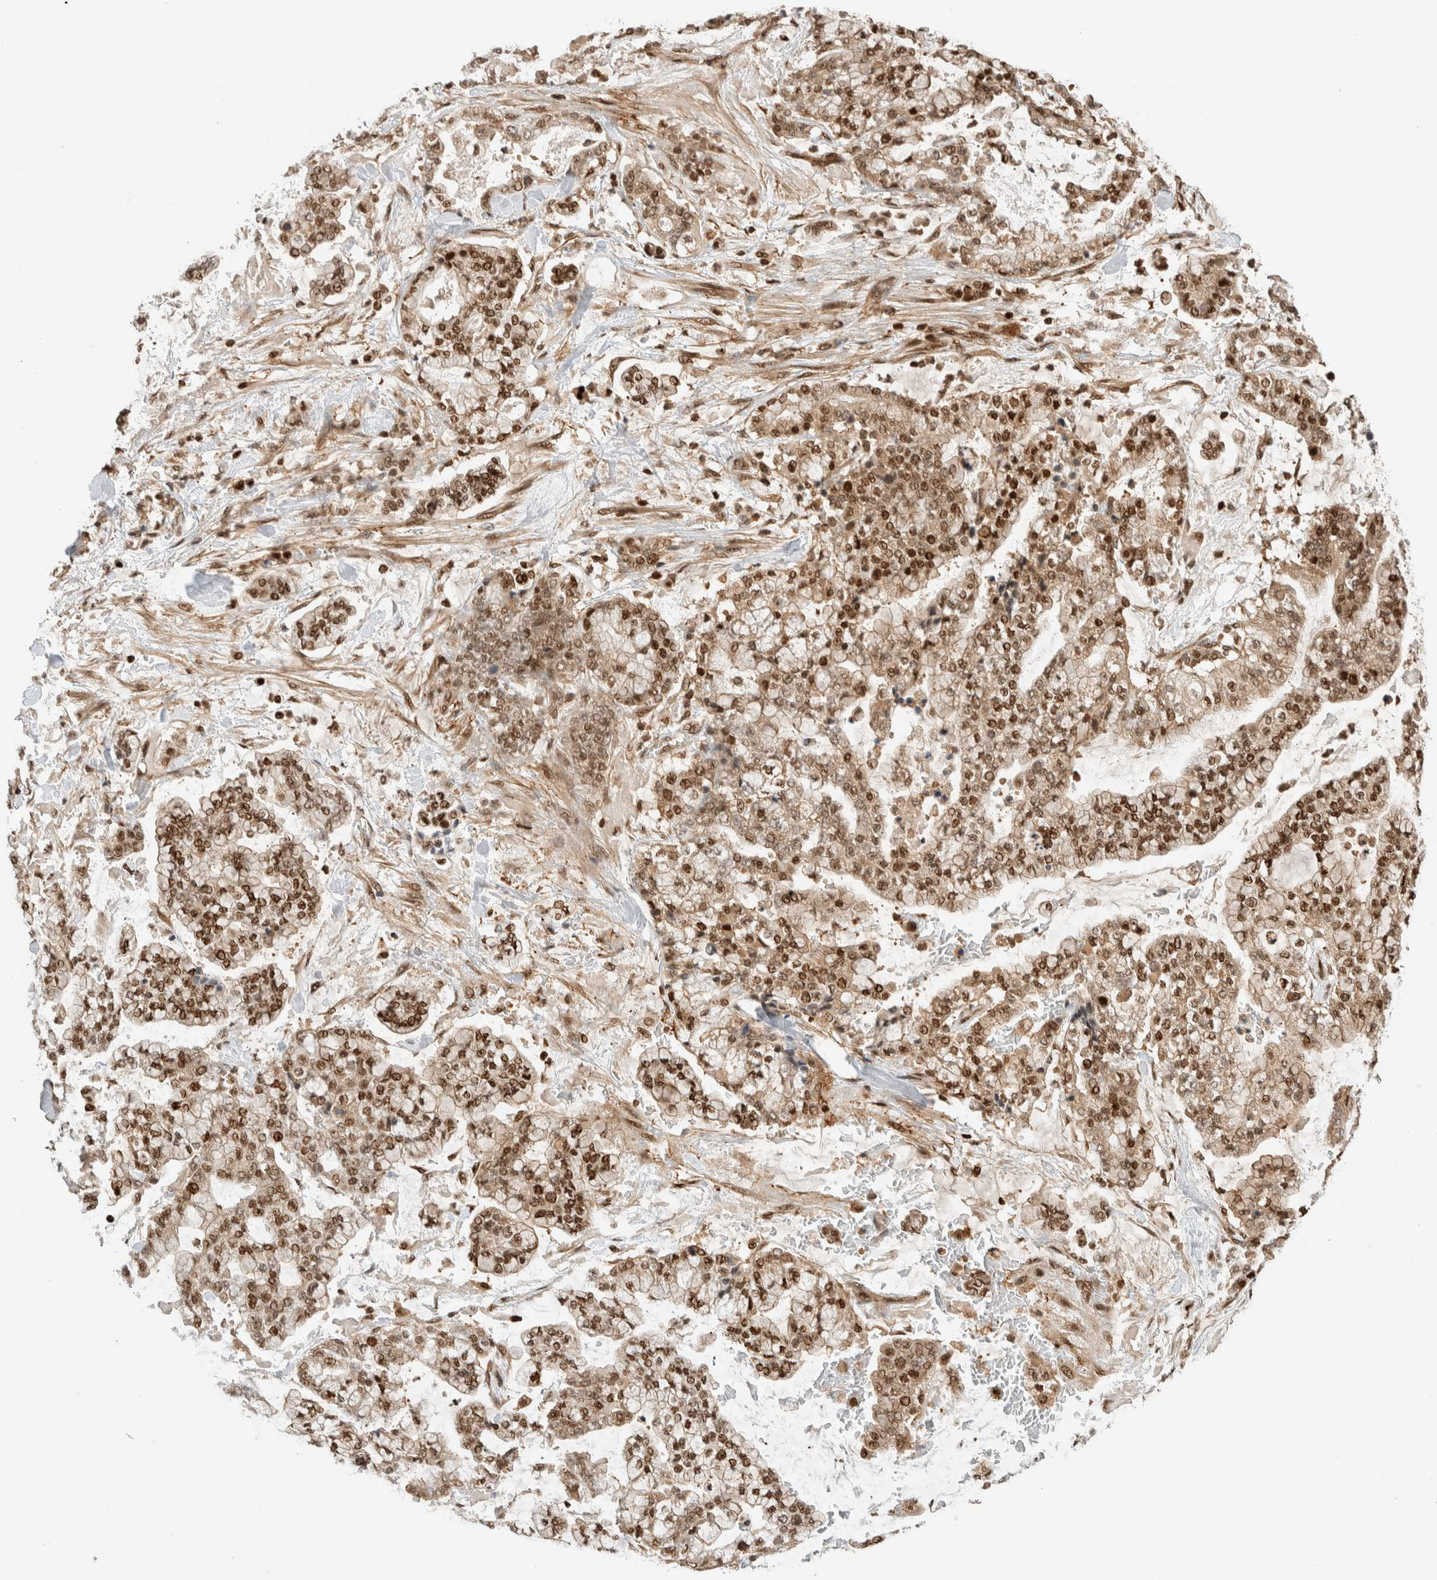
{"staining": {"intensity": "strong", "quantity": ">75%", "location": "cytoplasmic/membranous,nuclear"}, "tissue": "stomach cancer", "cell_type": "Tumor cells", "image_type": "cancer", "snomed": [{"axis": "morphology", "description": "Normal tissue, NOS"}, {"axis": "morphology", "description": "Adenocarcinoma, NOS"}, {"axis": "topography", "description": "Stomach, upper"}, {"axis": "topography", "description": "Stomach"}], "caption": "Tumor cells show strong cytoplasmic/membranous and nuclear expression in approximately >75% of cells in stomach cancer (adenocarcinoma). The staining was performed using DAB (3,3'-diaminobenzidine) to visualize the protein expression in brown, while the nuclei were stained in blue with hematoxylin (Magnification: 20x).", "gene": "SNRNP40", "patient": {"sex": "male", "age": 76}}